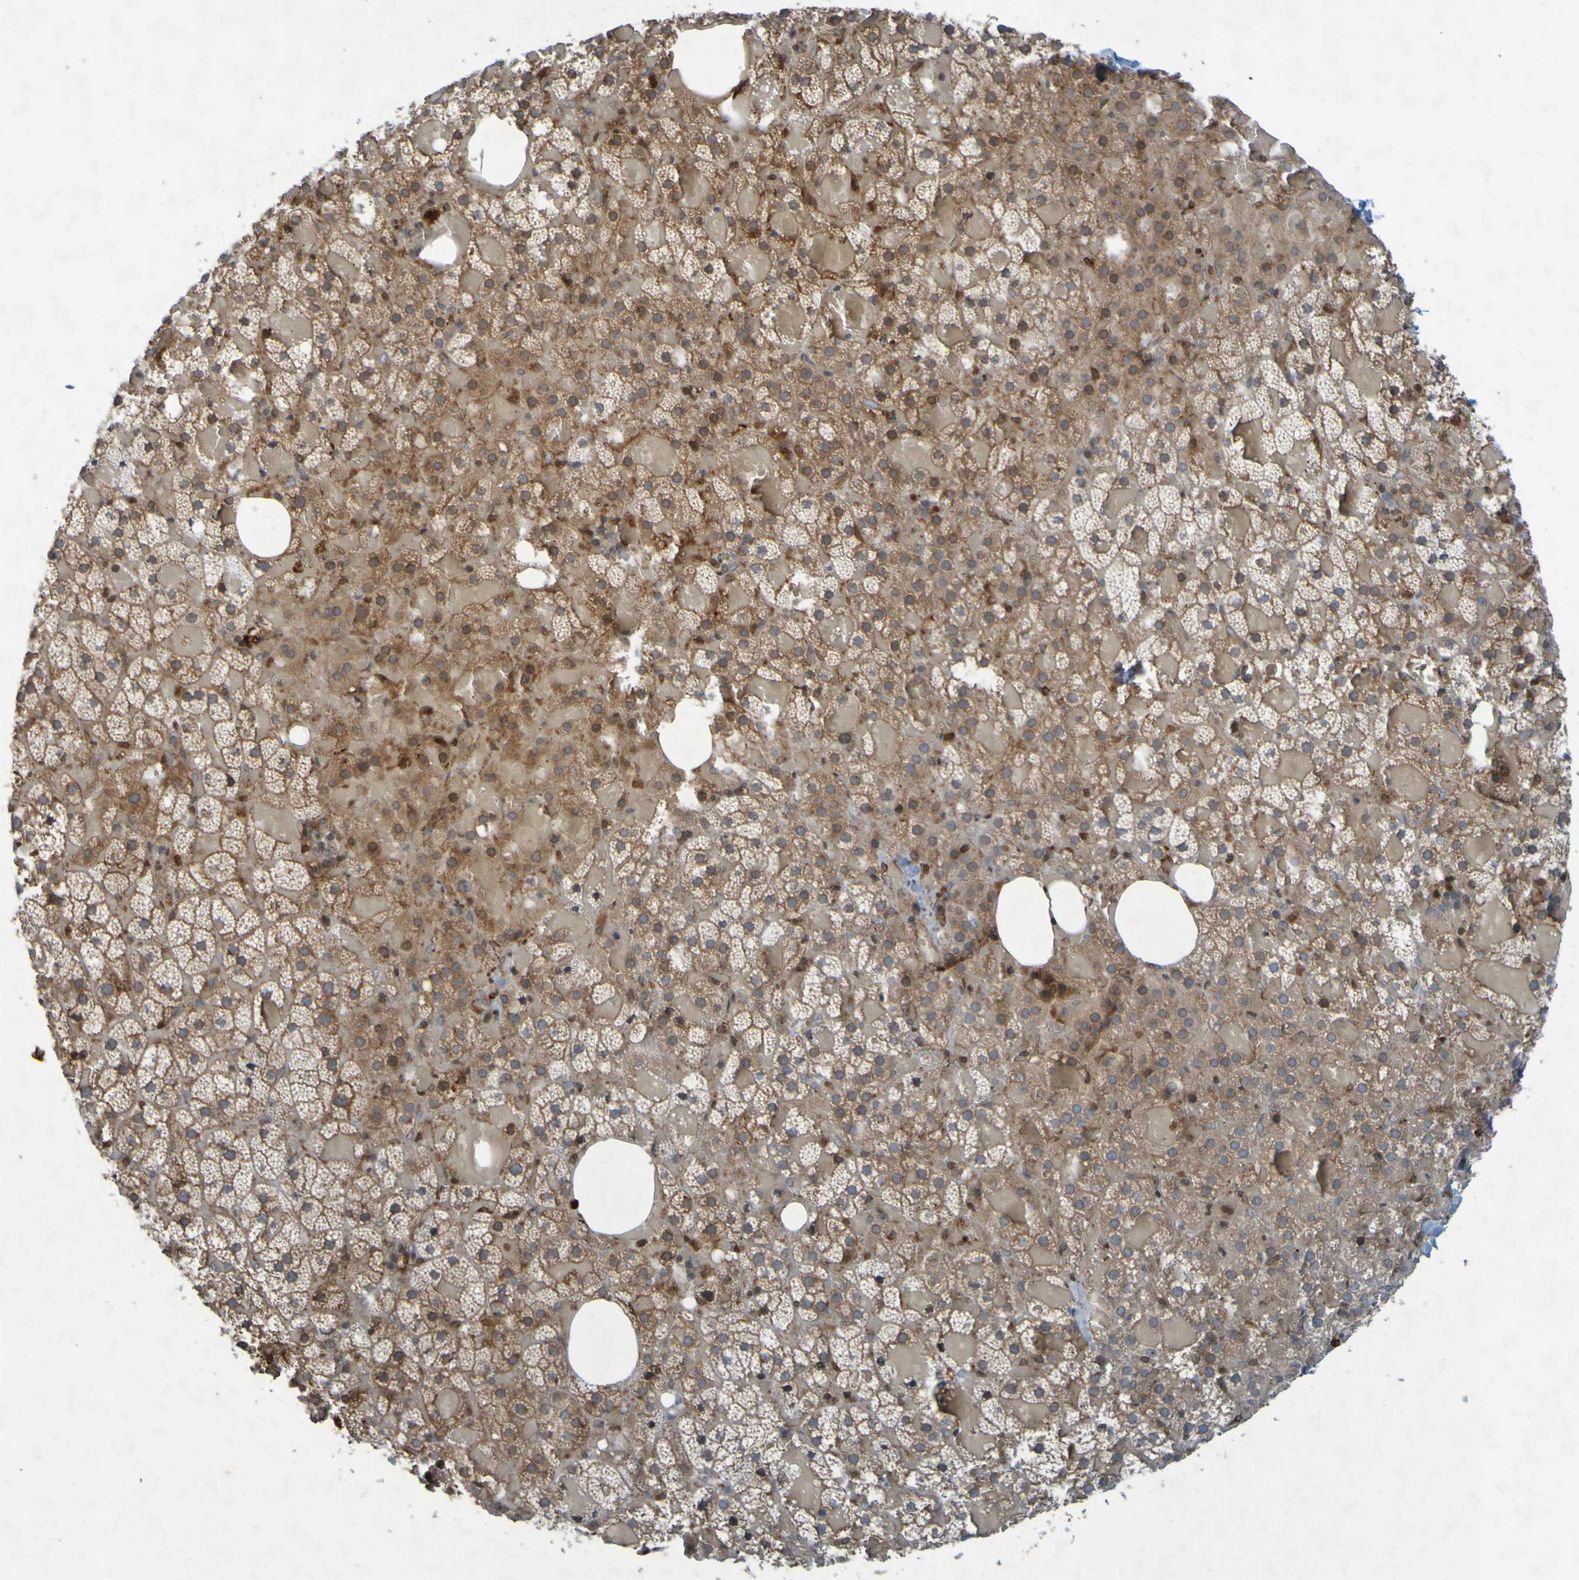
{"staining": {"intensity": "moderate", "quantity": ">75%", "location": "cytoplasmic/membranous"}, "tissue": "adrenal gland", "cell_type": "Glandular cells", "image_type": "normal", "snomed": [{"axis": "morphology", "description": "Normal tissue, NOS"}, {"axis": "topography", "description": "Adrenal gland"}], "caption": "Benign adrenal gland displays moderate cytoplasmic/membranous expression in about >75% of glandular cells (brown staining indicates protein expression, while blue staining denotes nuclei)..", "gene": "GUCY1A1", "patient": {"sex": "female", "age": 59}}